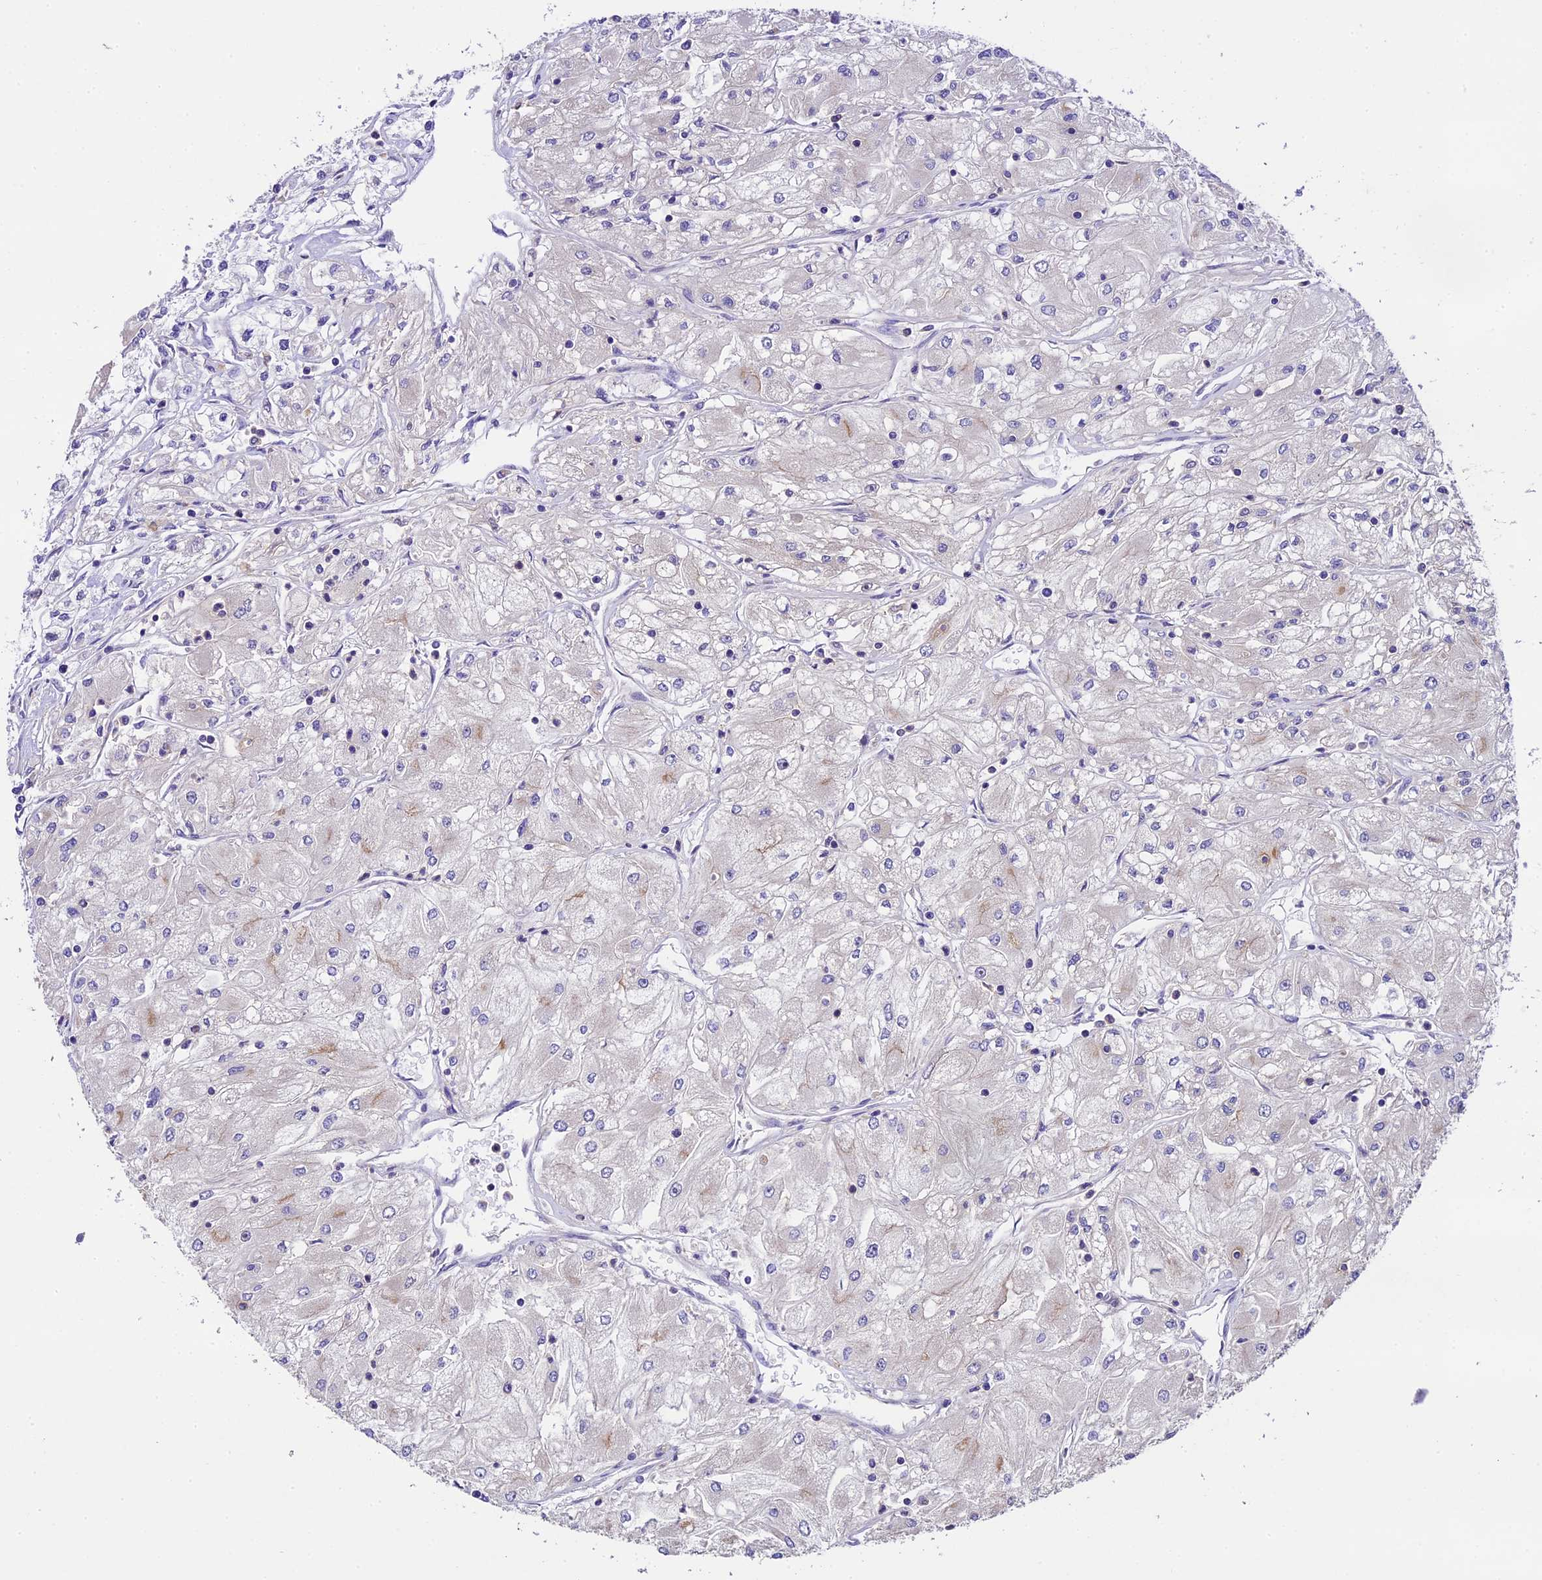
{"staining": {"intensity": "negative", "quantity": "none", "location": "none"}, "tissue": "renal cancer", "cell_type": "Tumor cells", "image_type": "cancer", "snomed": [{"axis": "morphology", "description": "Adenocarcinoma, NOS"}, {"axis": "topography", "description": "Kidney"}], "caption": "Tumor cells are negative for brown protein staining in renal cancer (adenocarcinoma).", "gene": "DGKH", "patient": {"sex": "male", "age": 80}}